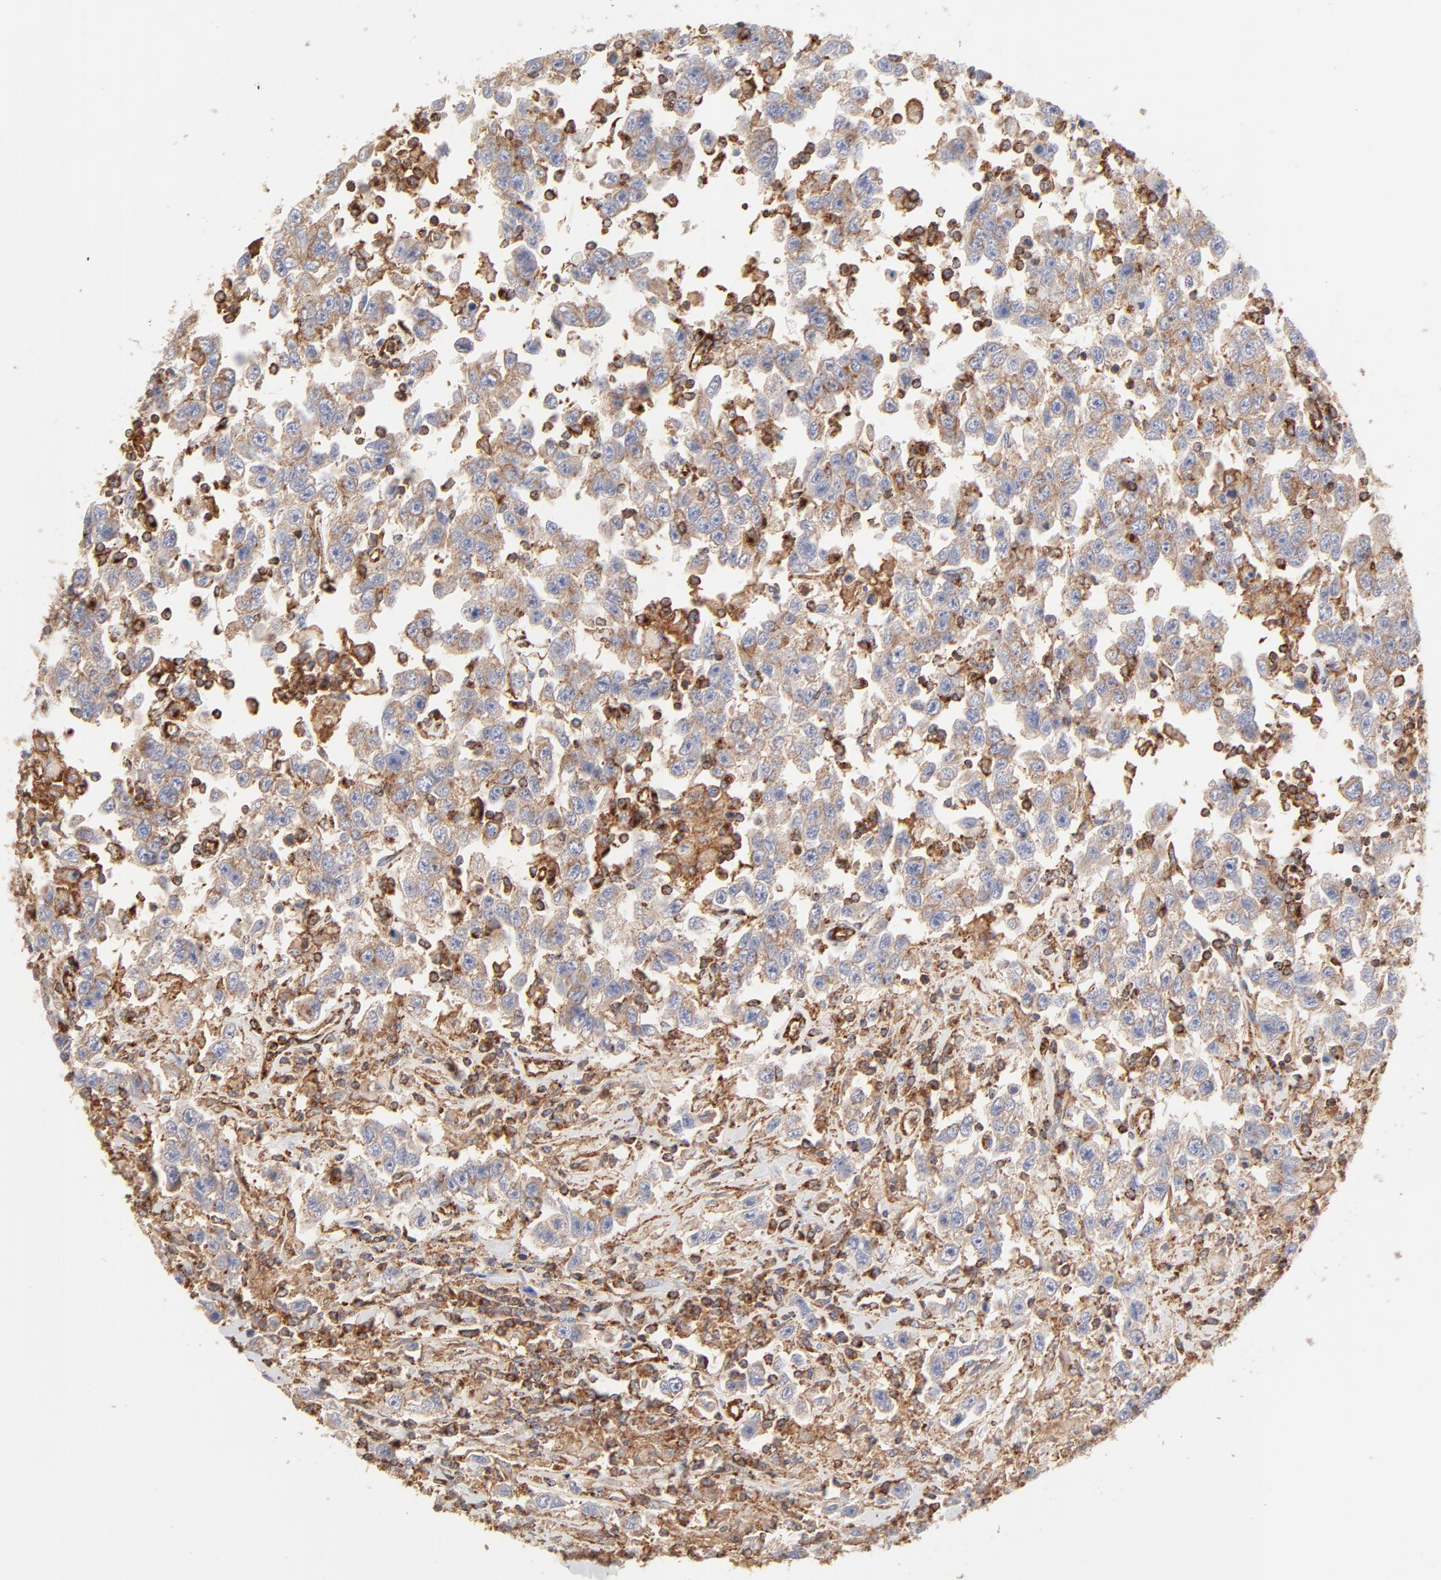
{"staining": {"intensity": "weak", "quantity": ">75%", "location": "cytoplasmic/membranous"}, "tissue": "testis cancer", "cell_type": "Tumor cells", "image_type": "cancer", "snomed": [{"axis": "morphology", "description": "Seminoma, NOS"}, {"axis": "topography", "description": "Testis"}], "caption": "High-magnification brightfield microscopy of seminoma (testis) stained with DAB (brown) and counterstained with hematoxylin (blue). tumor cells exhibit weak cytoplasmic/membranous staining is present in about>75% of cells. The protein of interest is stained brown, and the nuclei are stained in blue (DAB IHC with brightfield microscopy, high magnification).", "gene": "CLTB", "patient": {"sex": "male", "age": 41}}